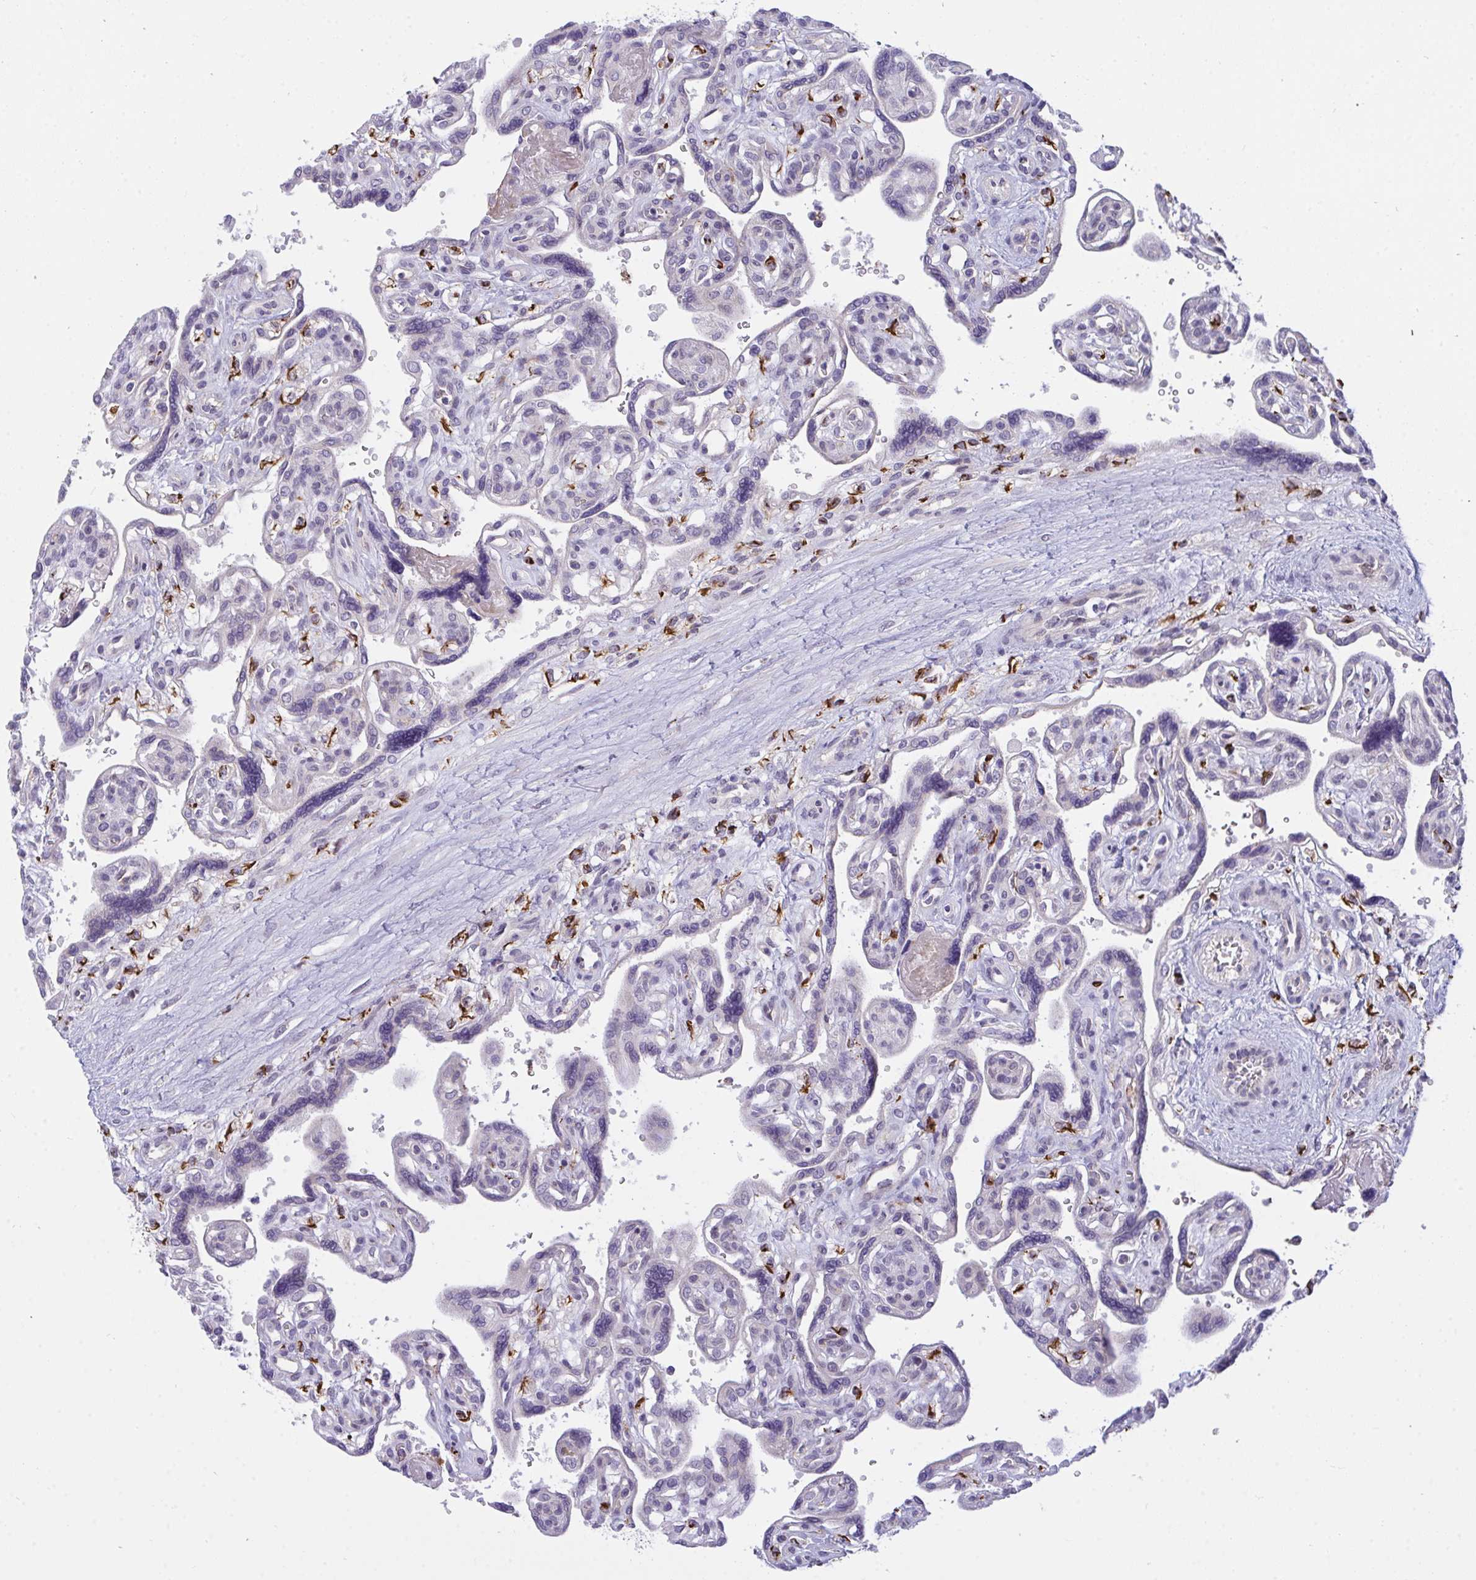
{"staining": {"intensity": "negative", "quantity": "none", "location": "none"}, "tissue": "placenta", "cell_type": "Decidual cells", "image_type": "normal", "snomed": [{"axis": "morphology", "description": "Normal tissue, NOS"}, {"axis": "topography", "description": "Placenta"}], "caption": "Immunohistochemical staining of normal placenta displays no significant positivity in decidual cells.", "gene": "SEMA6B", "patient": {"sex": "female", "age": 39}}